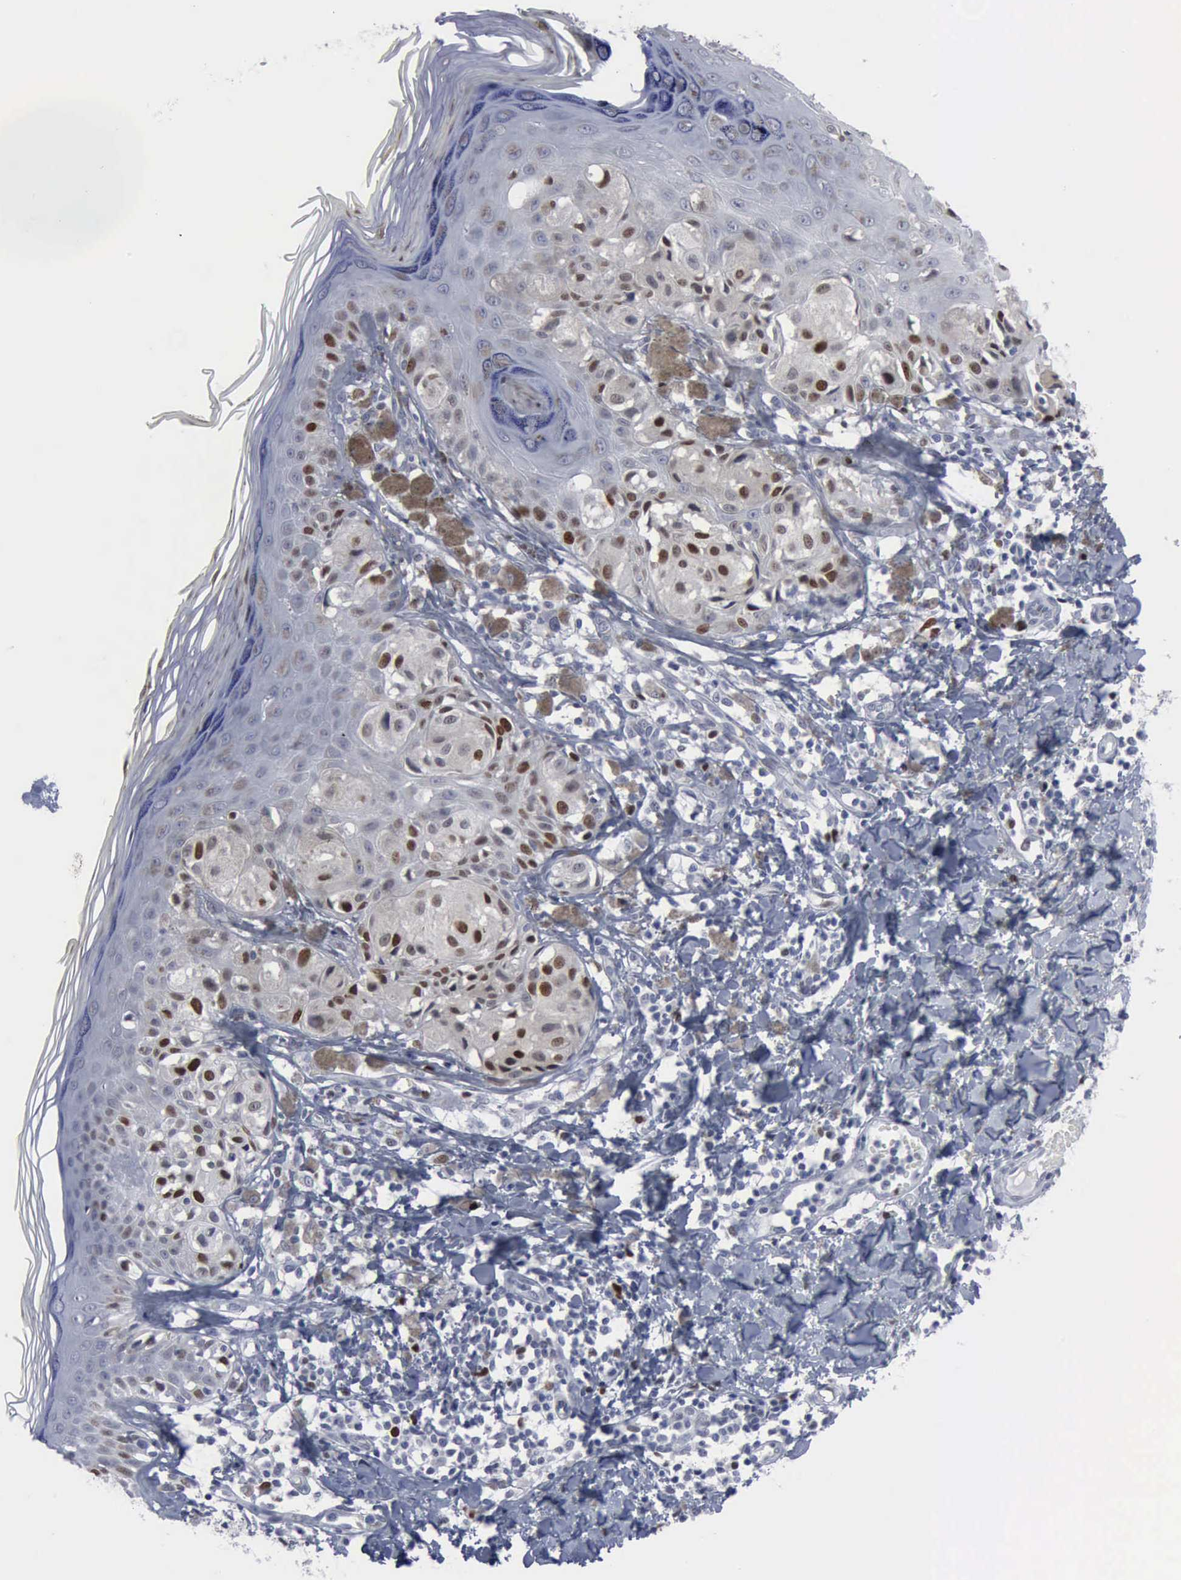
{"staining": {"intensity": "strong", "quantity": "25%-75%", "location": "nuclear"}, "tissue": "melanoma", "cell_type": "Tumor cells", "image_type": "cancer", "snomed": [{"axis": "morphology", "description": "Malignant melanoma, NOS"}, {"axis": "topography", "description": "Skin"}], "caption": "This is an image of IHC staining of melanoma, which shows strong positivity in the nuclear of tumor cells.", "gene": "MCM5", "patient": {"sex": "female", "age": 55}}